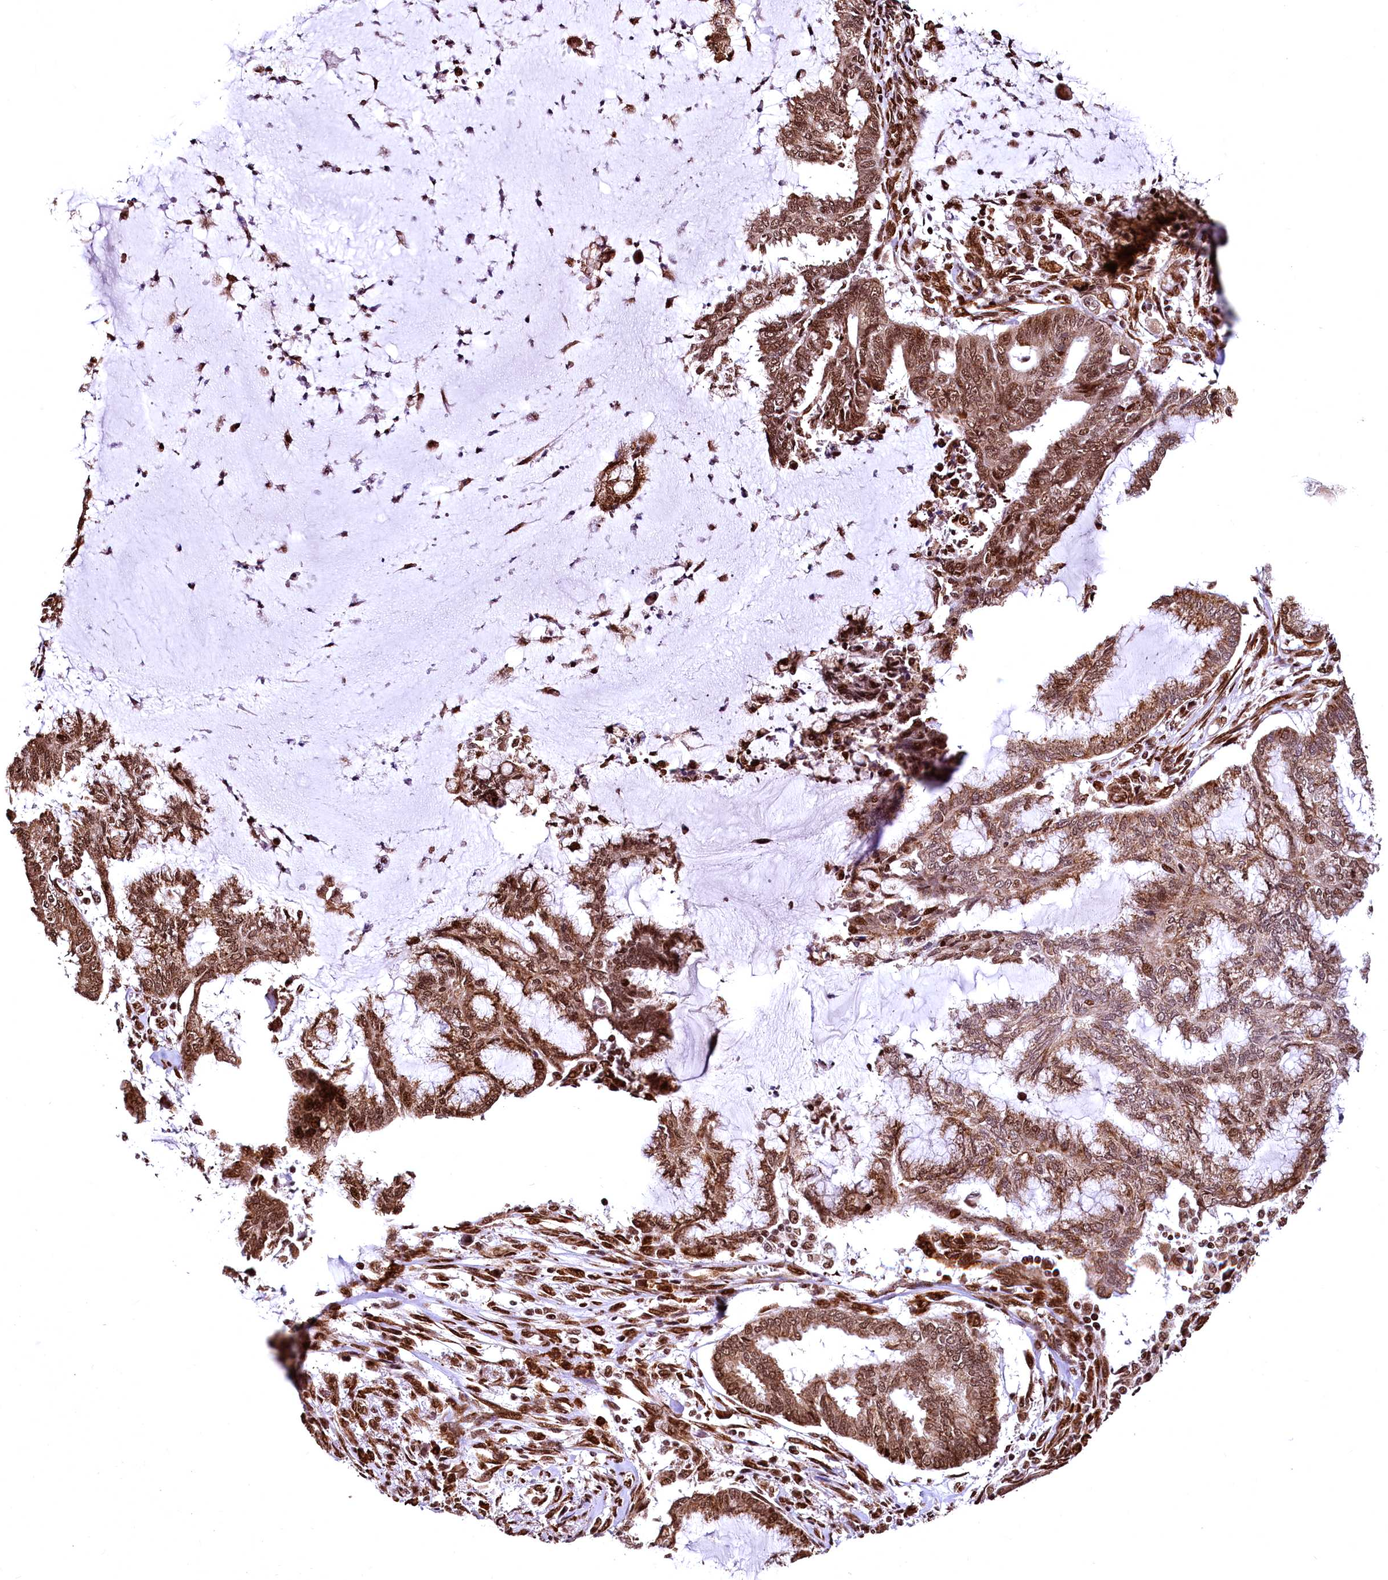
{"staining": {"intensity": "moderate", "quantity": ">75%", "location": "cytoplasmic/membranous,nuclear"}, "tissue": "endometrial cancer", "cell_type": "Tumor cells", "image_type": "cancer", "snomed": [{"axis": "morphology", "description": "Adenocarcinoma, NOS"}, {"axis": "topography", "description": "Endometrium"}], "caption": "The micrograph demonstrates immunohistochemical staining of adenocarcinoma (endometrial). There is moderate cytoplasmic/membranous and nuclear expression is seen in approximately >75% of tumor cells. Immunohistochemistry (ihc) stains the protein in brown and the nuclei are stained blue.", "gene": "PDS5B", "patient": {"sex": "female", "age": 86}}